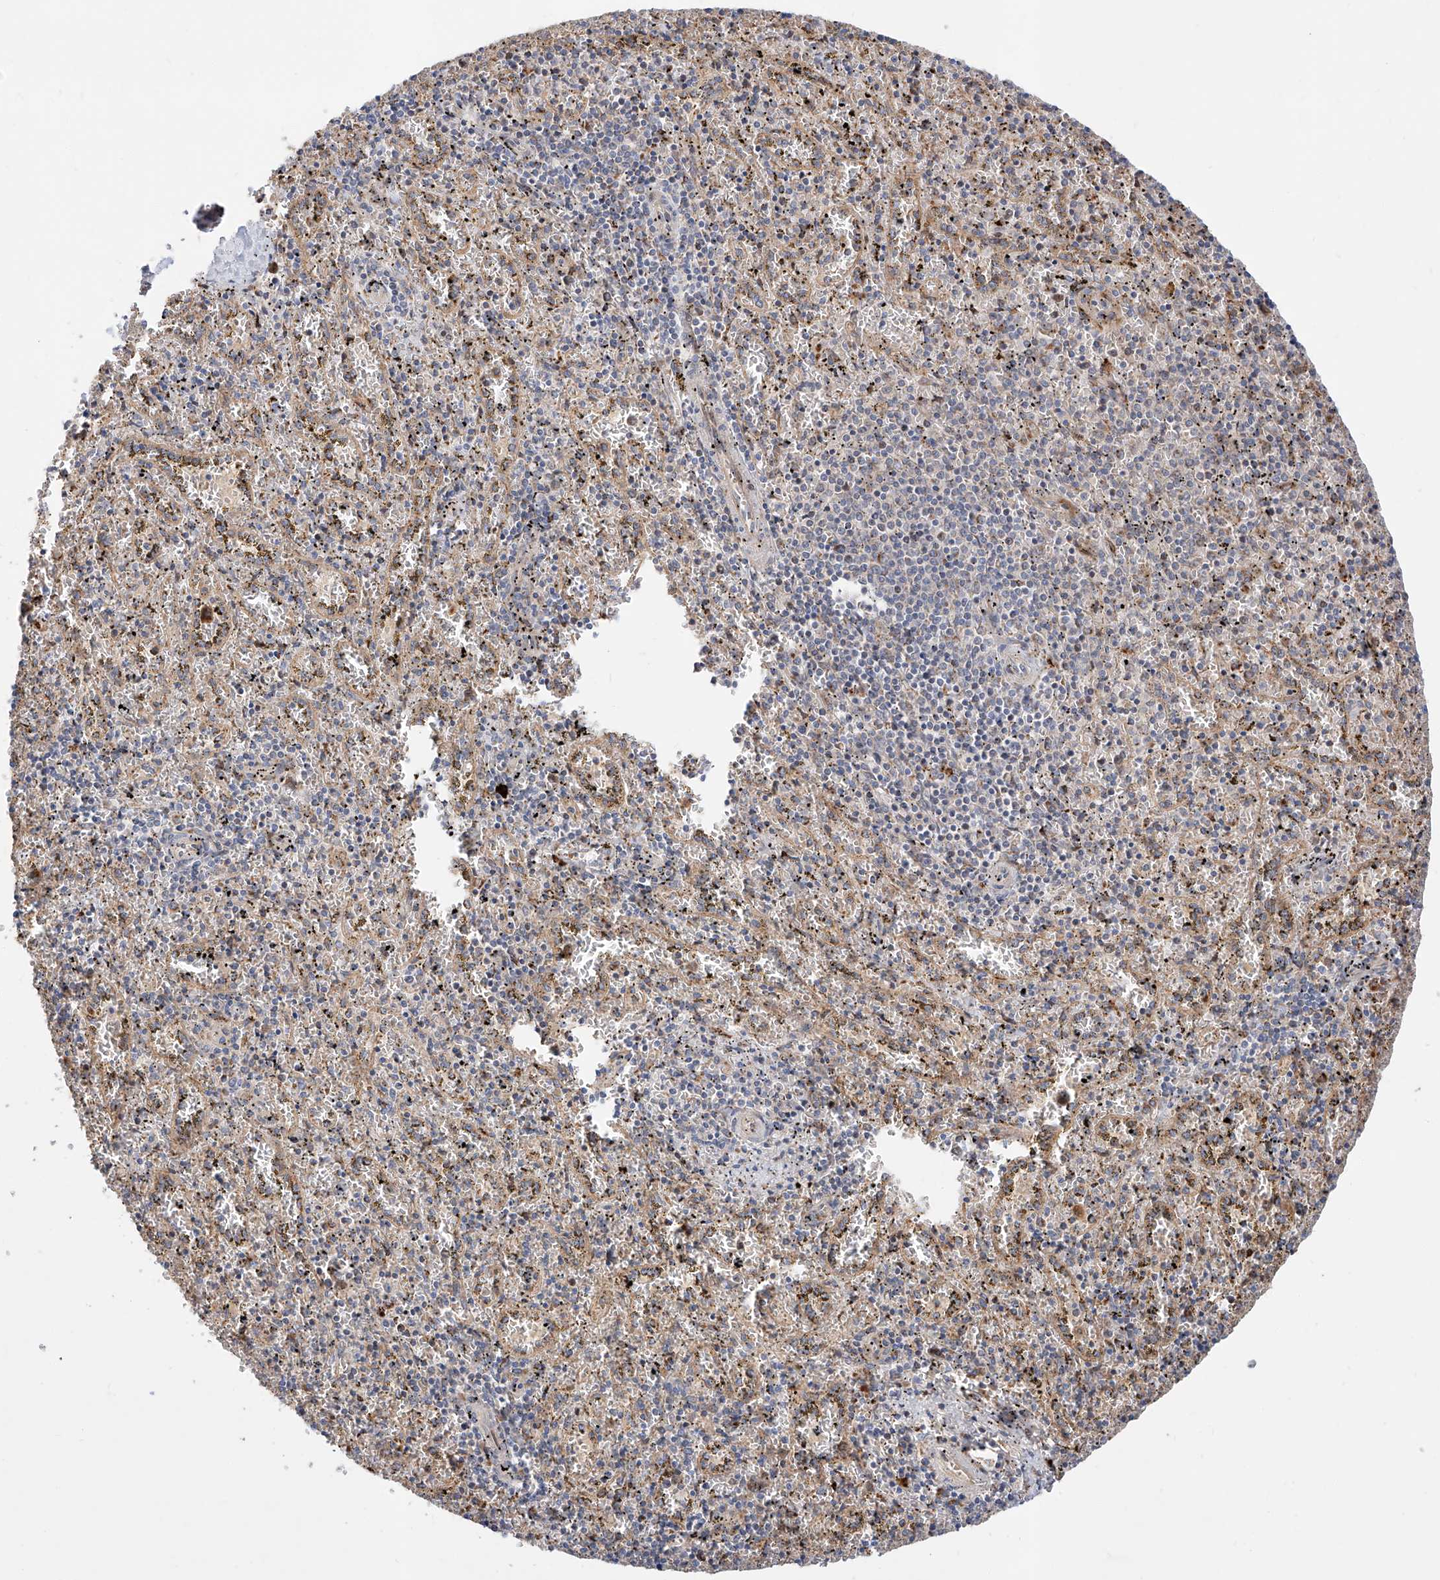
{"staining": {"intensity": "weak", "quantity": "<25%", "location": "cytoplasmic/membranous"}, "tissue": "spleen", "cell_type": "Cells in red pulp", "image_type": "normal", "snomed": [{"axis": "morphology", "description": "Normal tissue, NOS"}, {"axis": "topography", "description": "Spleen"}], "caption": "The histopathology image exhibits no significant positivity in cells in red pulp of spleen.", "gene": "DIRAS3", "patient": {"sex": "male", "age": 11}}